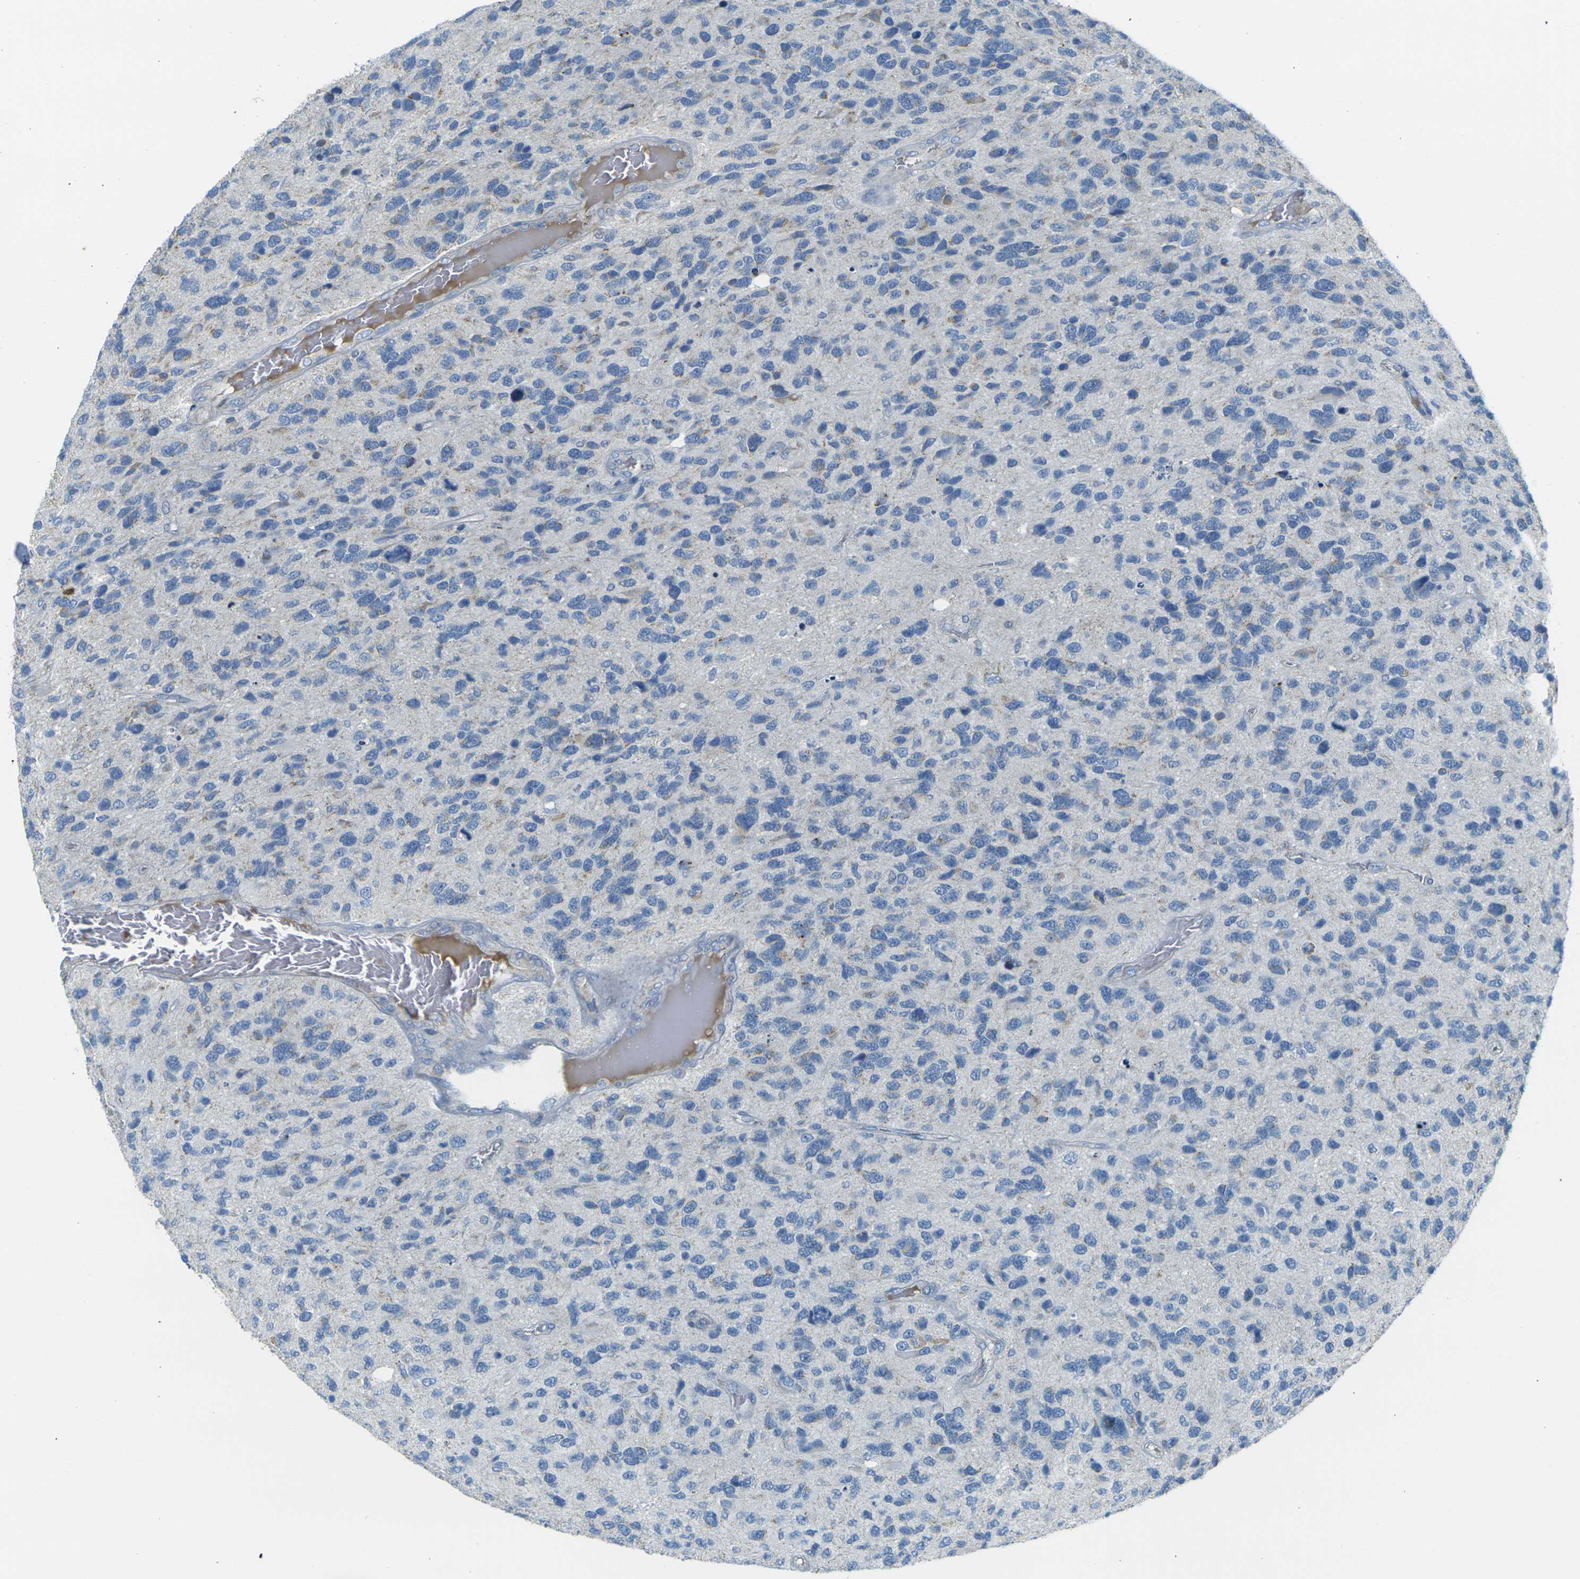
{"staining": {"intensity": "weak", "quantity": "<25%", "location": "cytoplasmic/membranous"}, "tissue": "glioma", "cell_type": "Tumor cells", "image_type": "cancer", "snomed": [{"axis": "morphology", "description": "Glioma, malignant, High grade"}, {"axis": "topography", "description": "Brain"}], "caption": "An IHC micrograph of glioma is shown. There is no staining in tumor cells of glioma.", "gene": "PARD6B", "patient": {"sex": "female", "age": 58}}